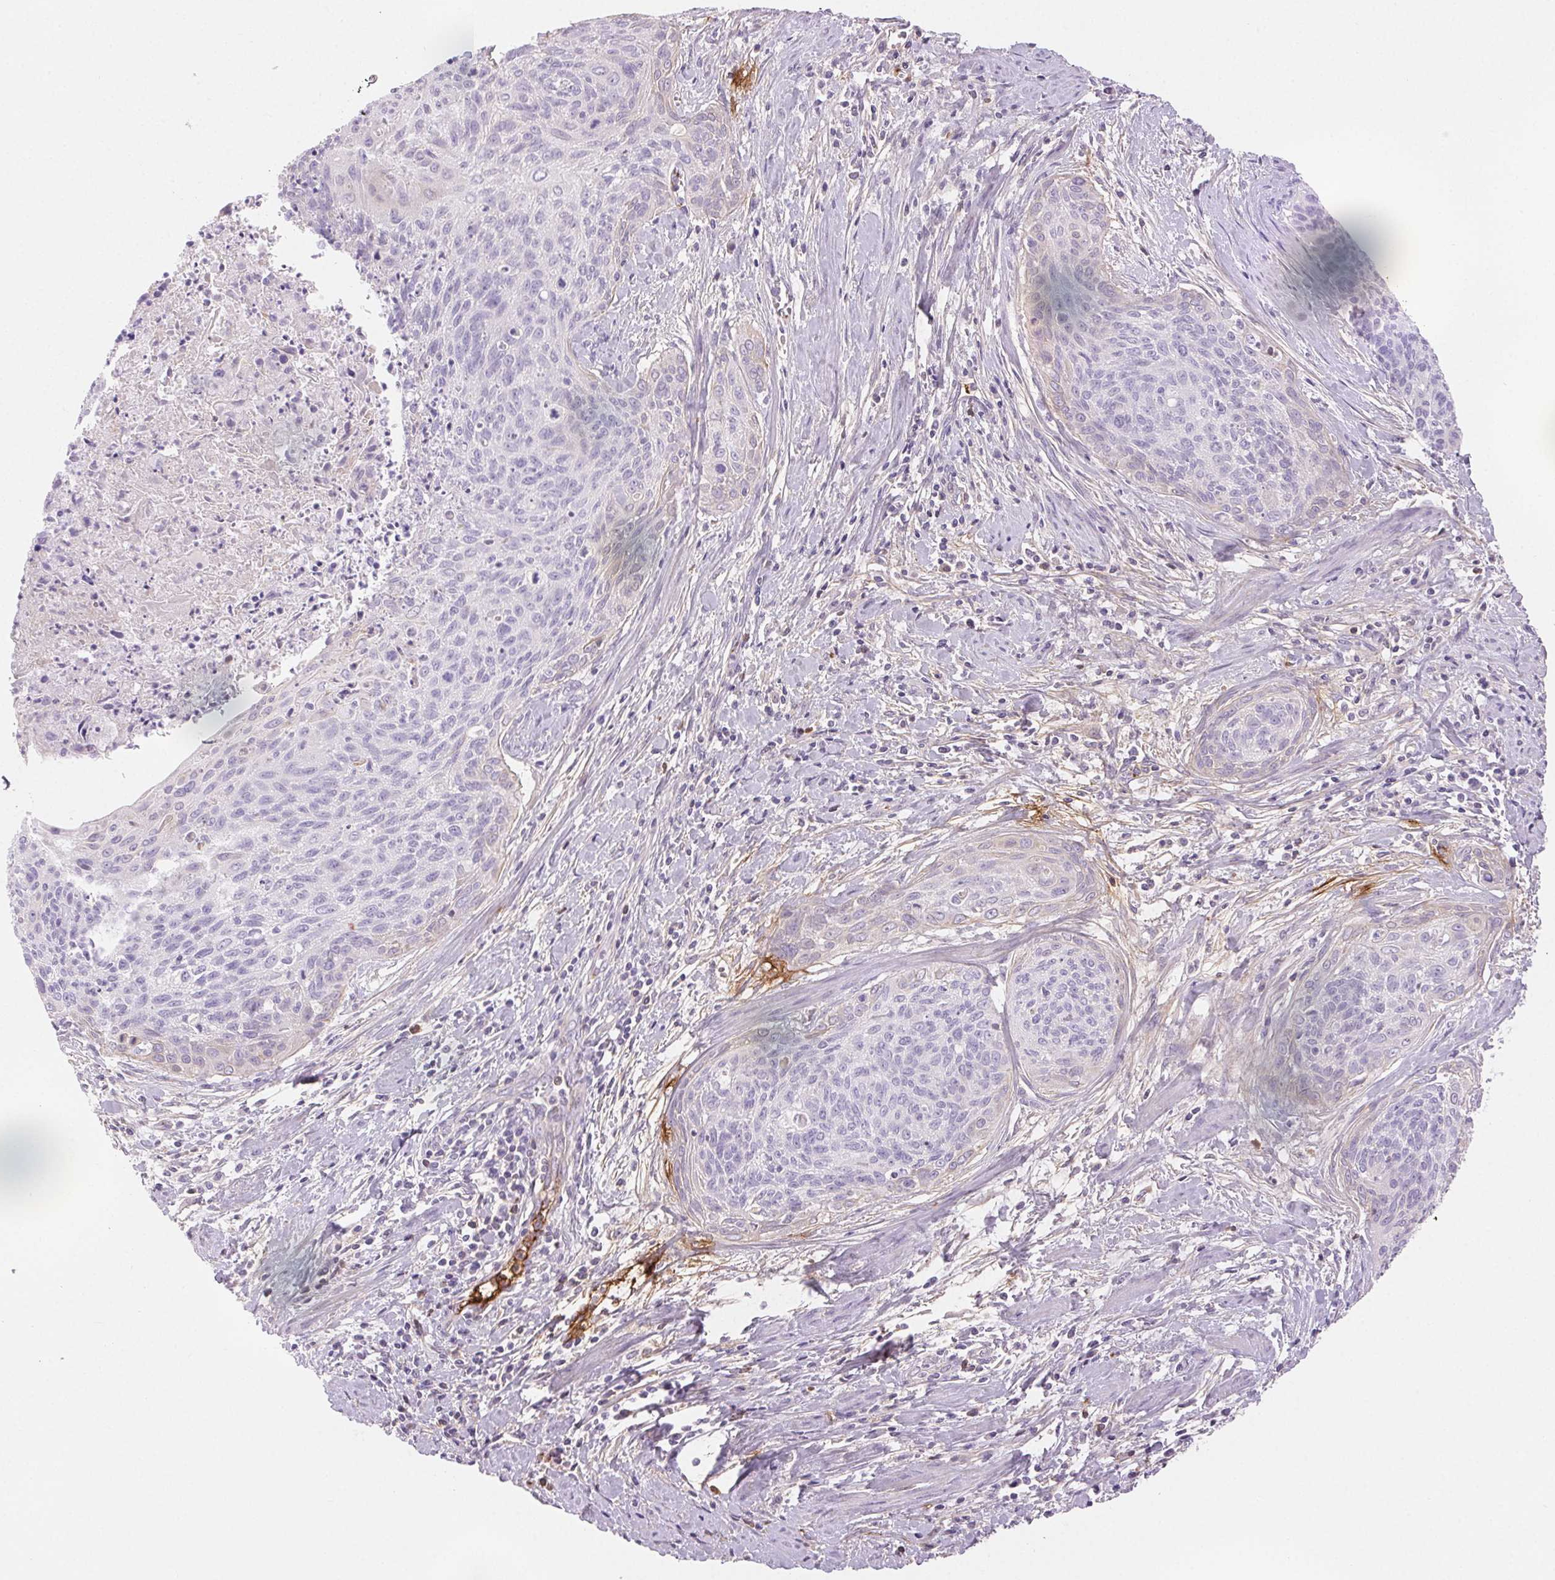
{"staining": {"intensity": "negative", "quantity": "none", "location": "none"}, "tissue": "cervical cancer", "cell_type": "Tumor cells", "image_type": "cancer", "snomed": [{"axis": "morphology", "description": "Squamous cell carcinoma, NOS"}, {"axis": "topography", "description": "Cervix"}], "caption": "Tumor cells show no significant staining in cervical cancer (squamous cell carcinoma). (Brightfield microscopy of DAB (3,3'-diaminobenzidine) IHC at high magnification).", "gene": "FGA", "patient": {"sex": "female", "age": 55}}